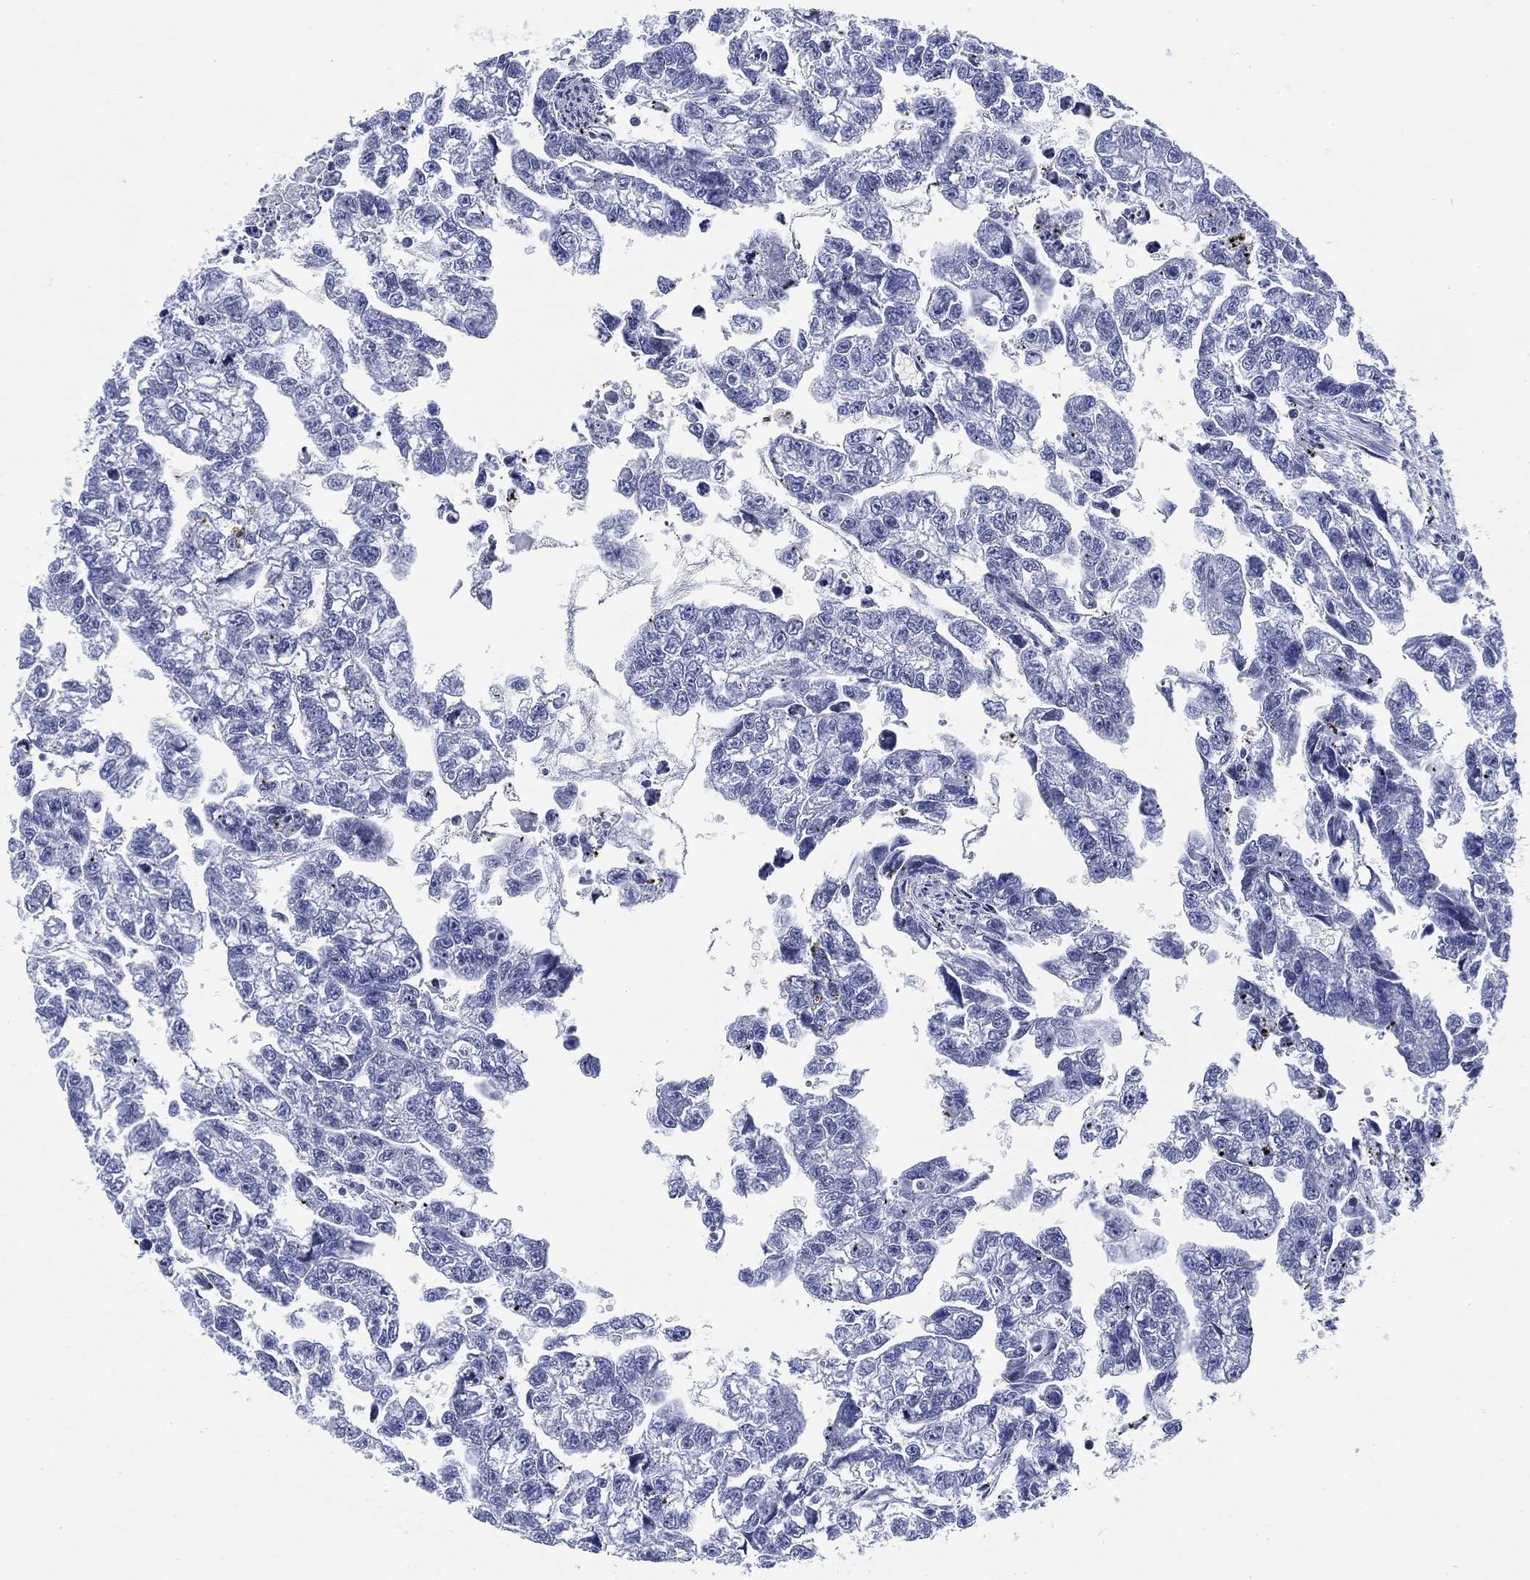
{"staining": {"intensity": "negative", "quantity": "none", "location": "none"}, "tissue": "testis cancer", "cell_type": "Tumor cells", "image_type": "cancer", "snomed": [{"axis": "morphology", "description": "Carcinoma, Embryonal, NOS"}, {"axis": "morphology", "description": "Teratoma, malignant, NOS"}, {"axis": "topography", "description": "Testis"}], "caption": "Tumor cells are negative for protein expression in human testis teratoma (malignant). (DAB (3,3'-diaminobenzidine) immunohistochemistry visualized using brightfield microscopy, high magnification).", "gene": "FYB1", "patient": {"sex": "male", "age": 44}}